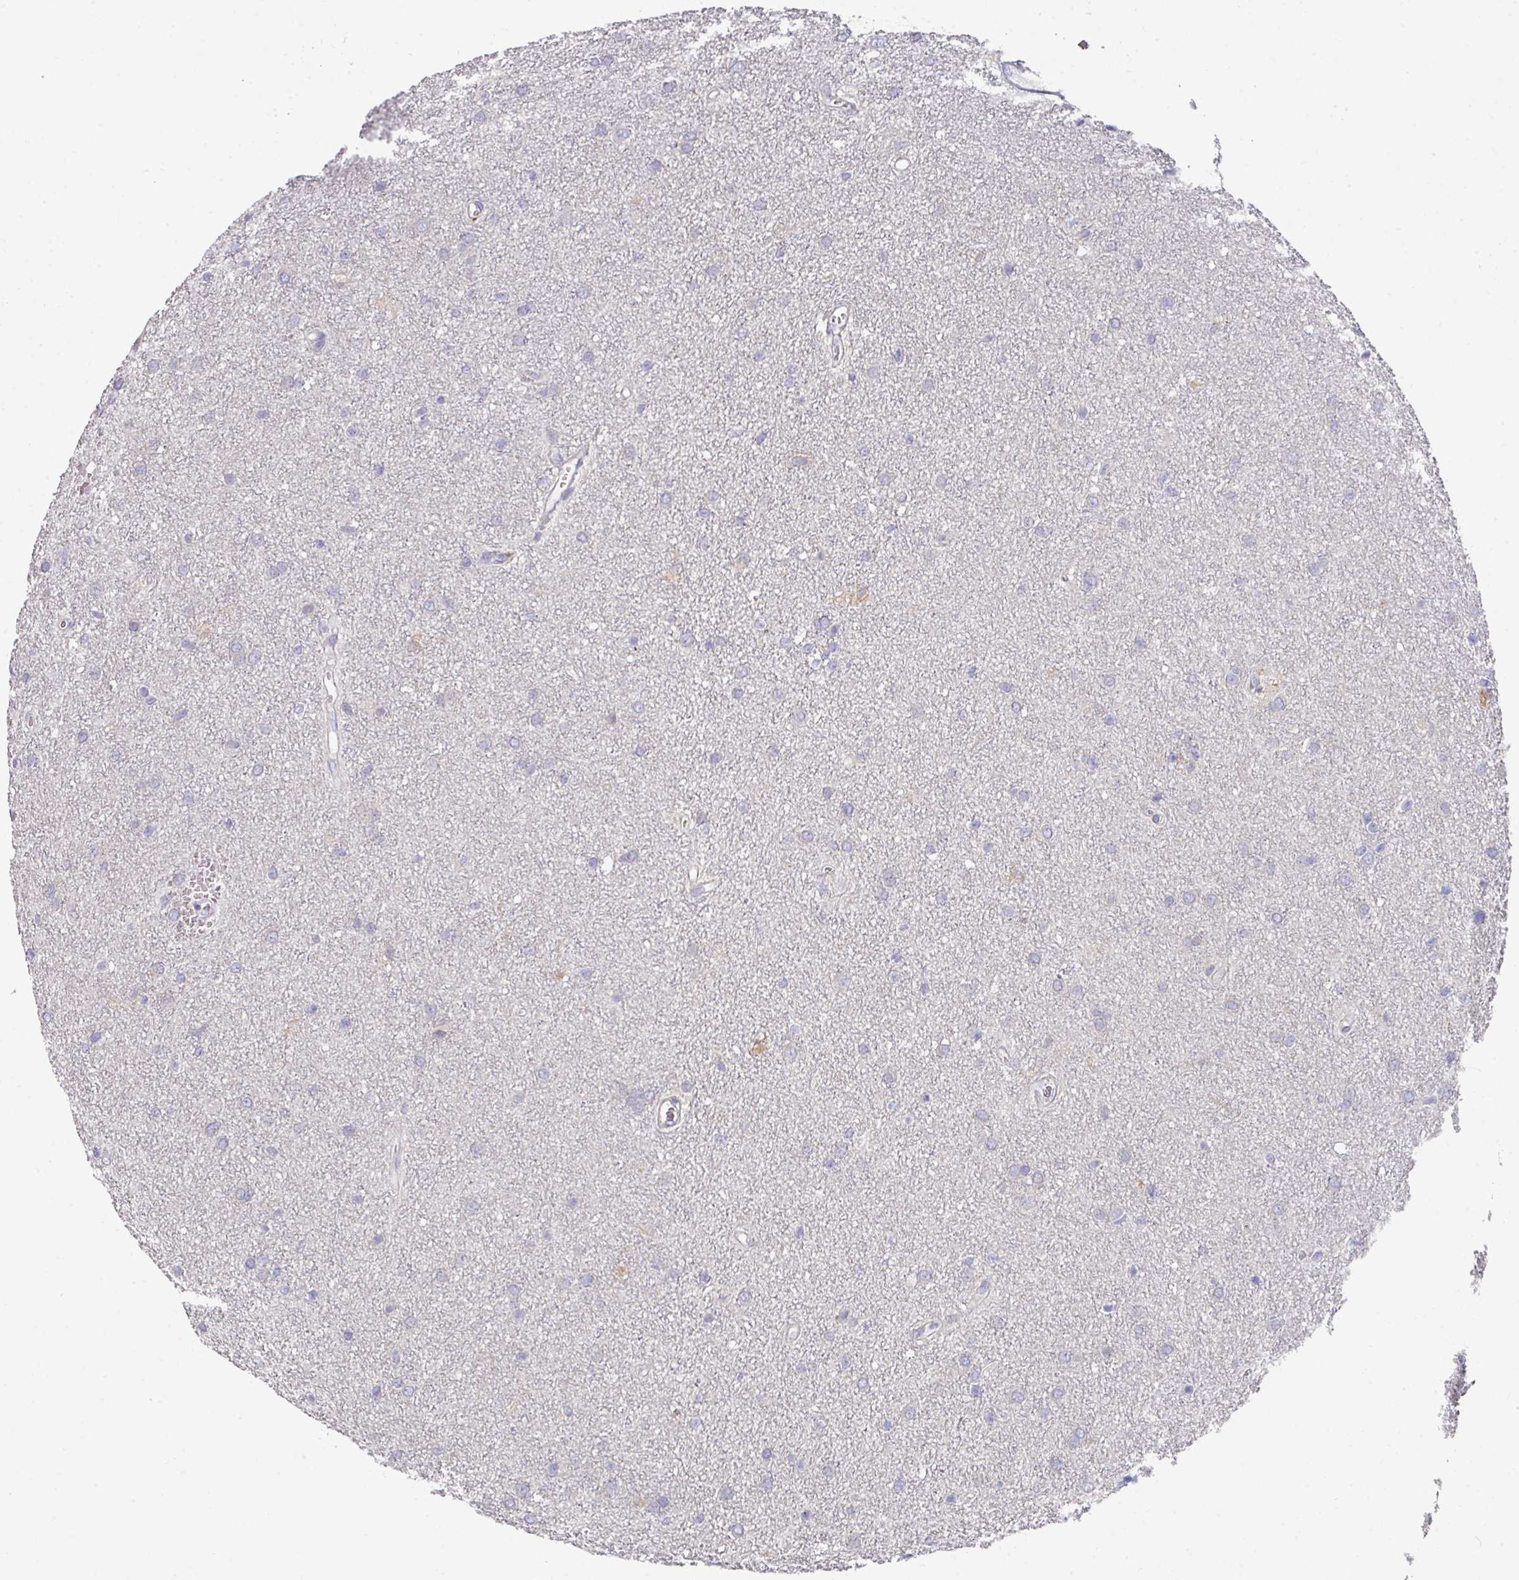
{"staining": {"intensity": "negative", "quantity": "none", "location": "none"}, "tissue": "glioma", "cell_type": "Tumor cells", "image_type": "cancer", "snomed": [{"axis": "morphology", "description": "Glioma, malignant, Low grade"}, {"axis": "topography", "description": "Cerebellum"}], "caption": "Malignant glioma (low-grade) stained for a protein using immunohistochemistry (IHC) exhibits no expression tumor cells.", "gene": "NT5C1A", "patient": {"sex": "female", "age": 5}}